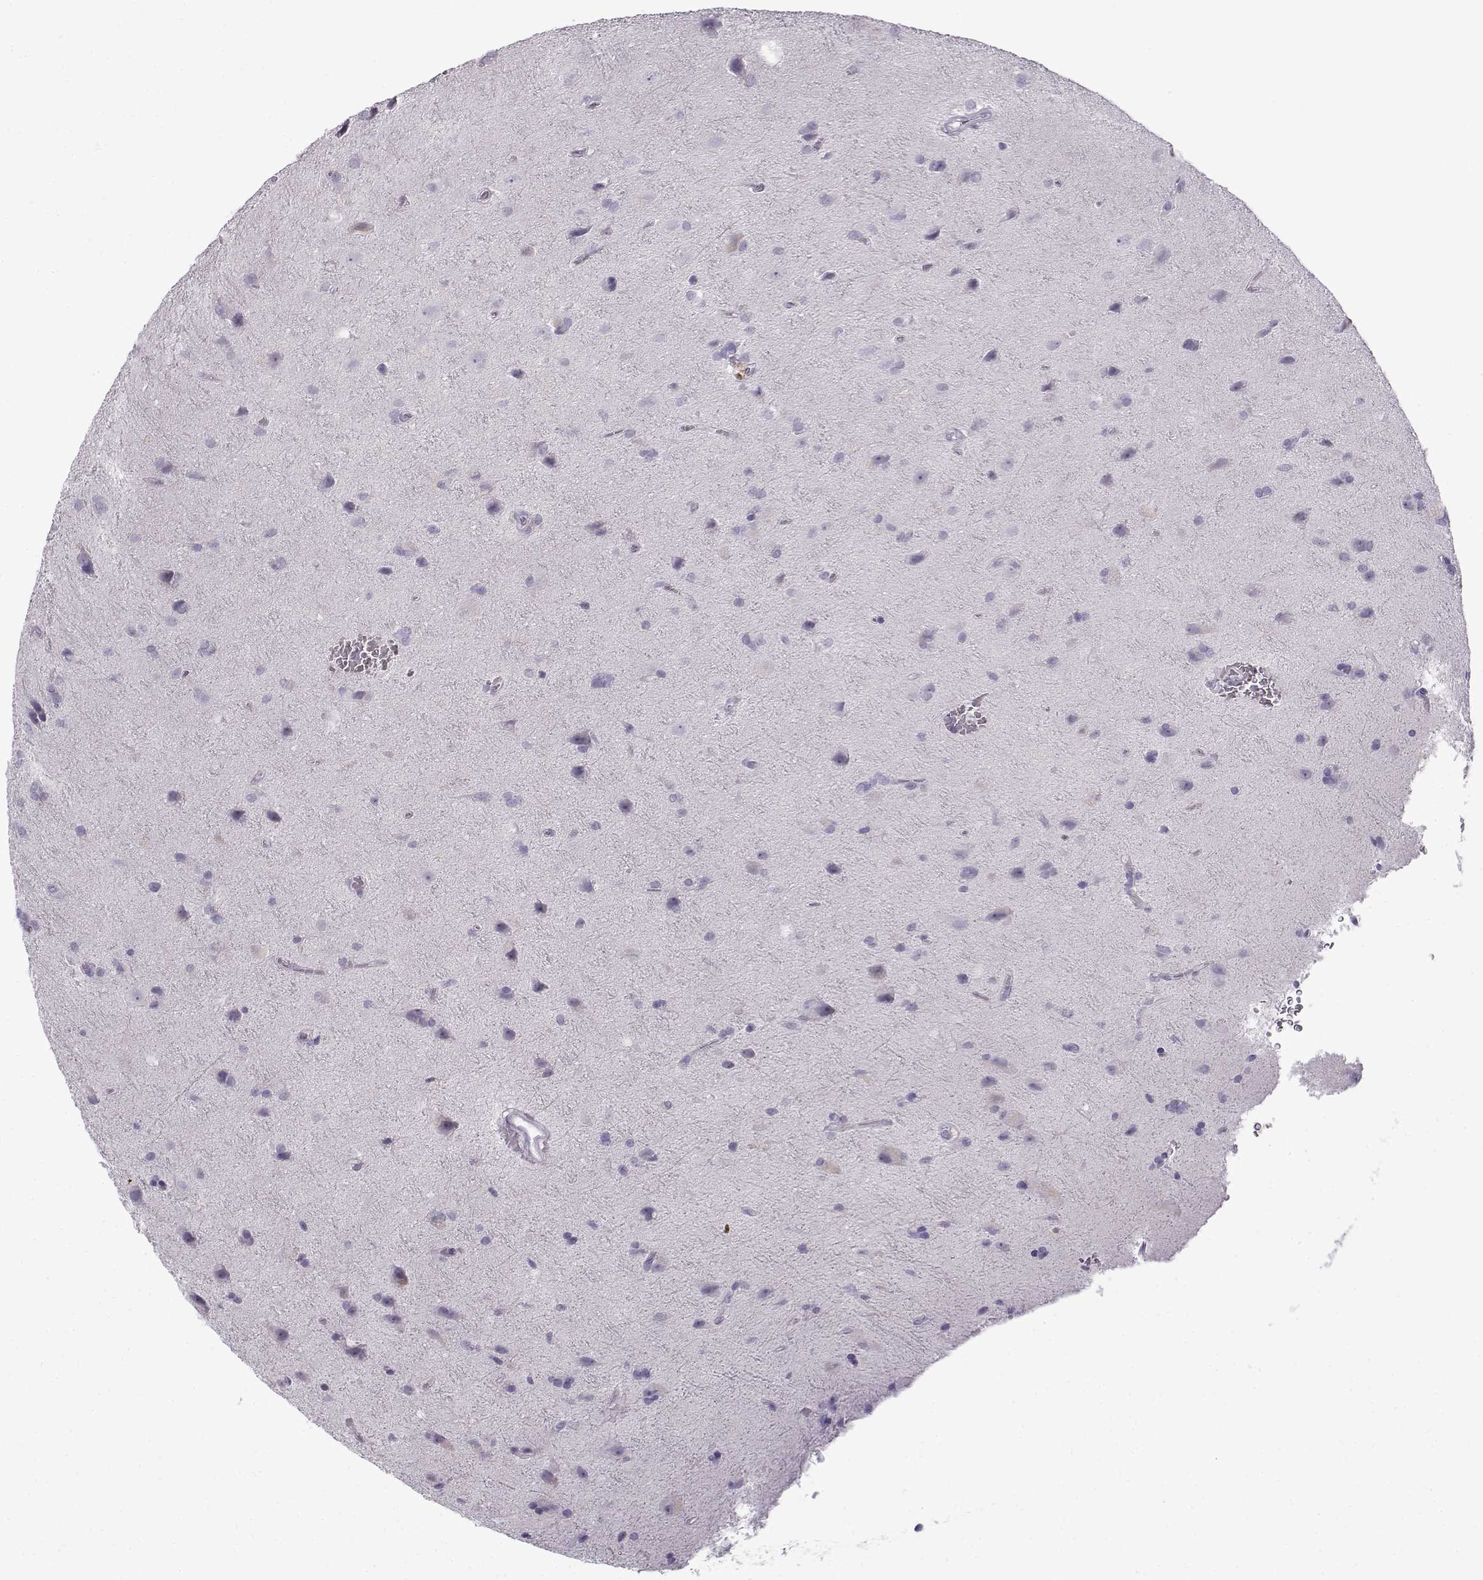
{"staining": {"intensity": "negative", "quantity": "none", "location": "none"}, "tissue": "glioma", "cell_type": "Tumor cells", "image_type": "cancer", "snomed": [{"axis": "morphology", "description": "Glioma, malignant, Low grade"}, {"axis": "topography", "description": "Brain"}], "caption": "Human malignant glioma (low-grade) stained for a protein using immunohistochemistry (IHC) demonstrates no positivity in tumor cells.", "gene": "GTSF1L", "patient": {"sex": "male", "age": 58}}